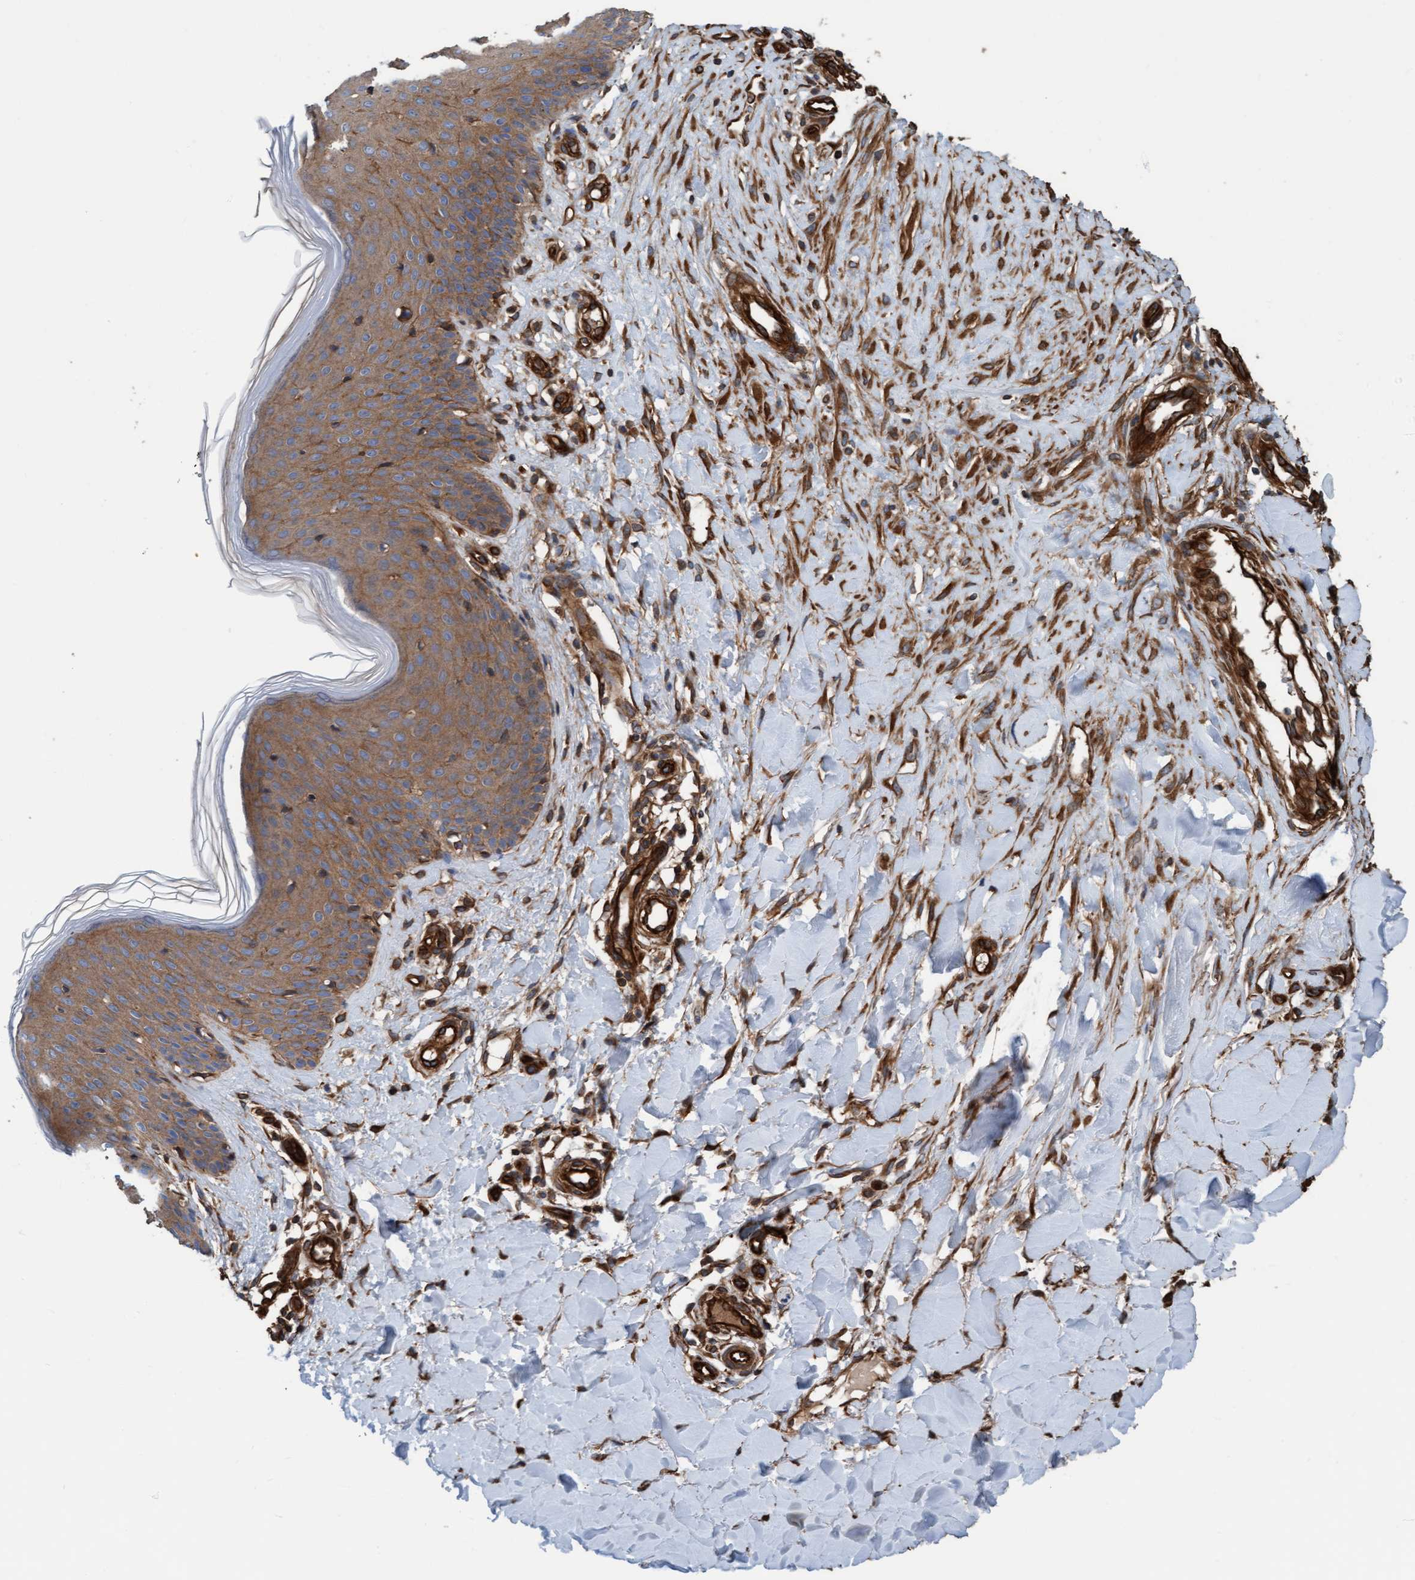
{"staining": {"intensity": "moderate", "quantity": ">75%", "location": "cytoplasmic/membranous"}, "tissue": "skin", "cell_type": "Fibroblasts", "image_type": "normal", "snomed": [{"axis": "morphology", "description": "Normal tissue, NOS"}, {"axis": "topography", "description": "Skin"}], "caption": "Moderate cytoplasmic/membranous staining is seen in about >75% of fibroblasts in unremarkable skin.", "gene": "STXBP4", "patient": {"sex": "male", "age": 41}}